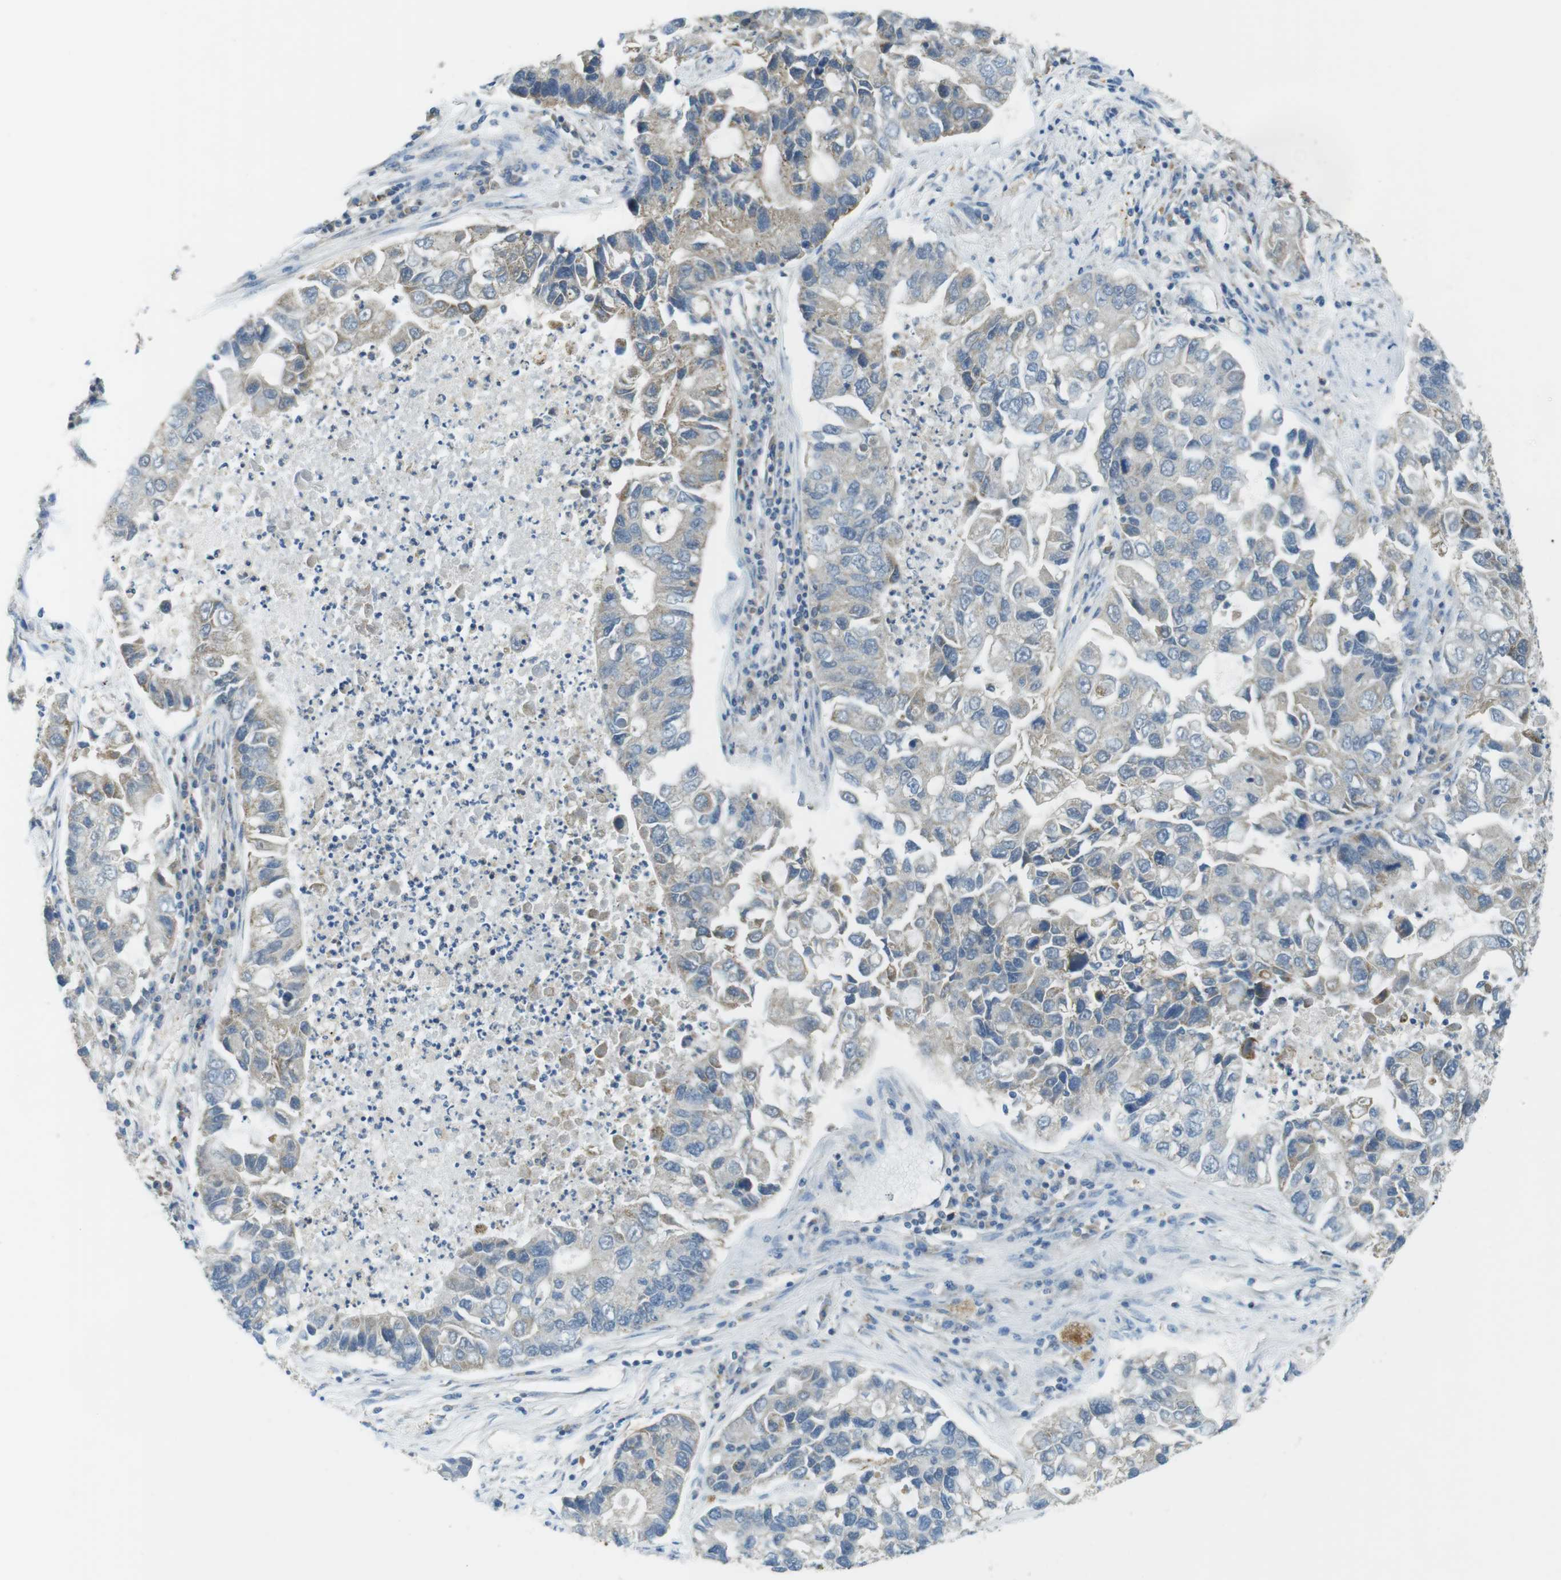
{"staining": {"intensity": "weak", "quantity": "<25%", "location": "cytoplasmic/membranous"}, "tissue": "lung cancer", "cell_type": "Tumor cells", "image_type": "cancer", "snomed": [{"axis": "morphology", "description": "Adenocarcinoma, NOS"}, {"axis": "topography", "description": "Lung"}], "caption": "Tumor cells show no significant protein expression in adenocarcinoma (lung).", "gene": "BRI3BP", "patient": {"sex": "female", "age": 51}}